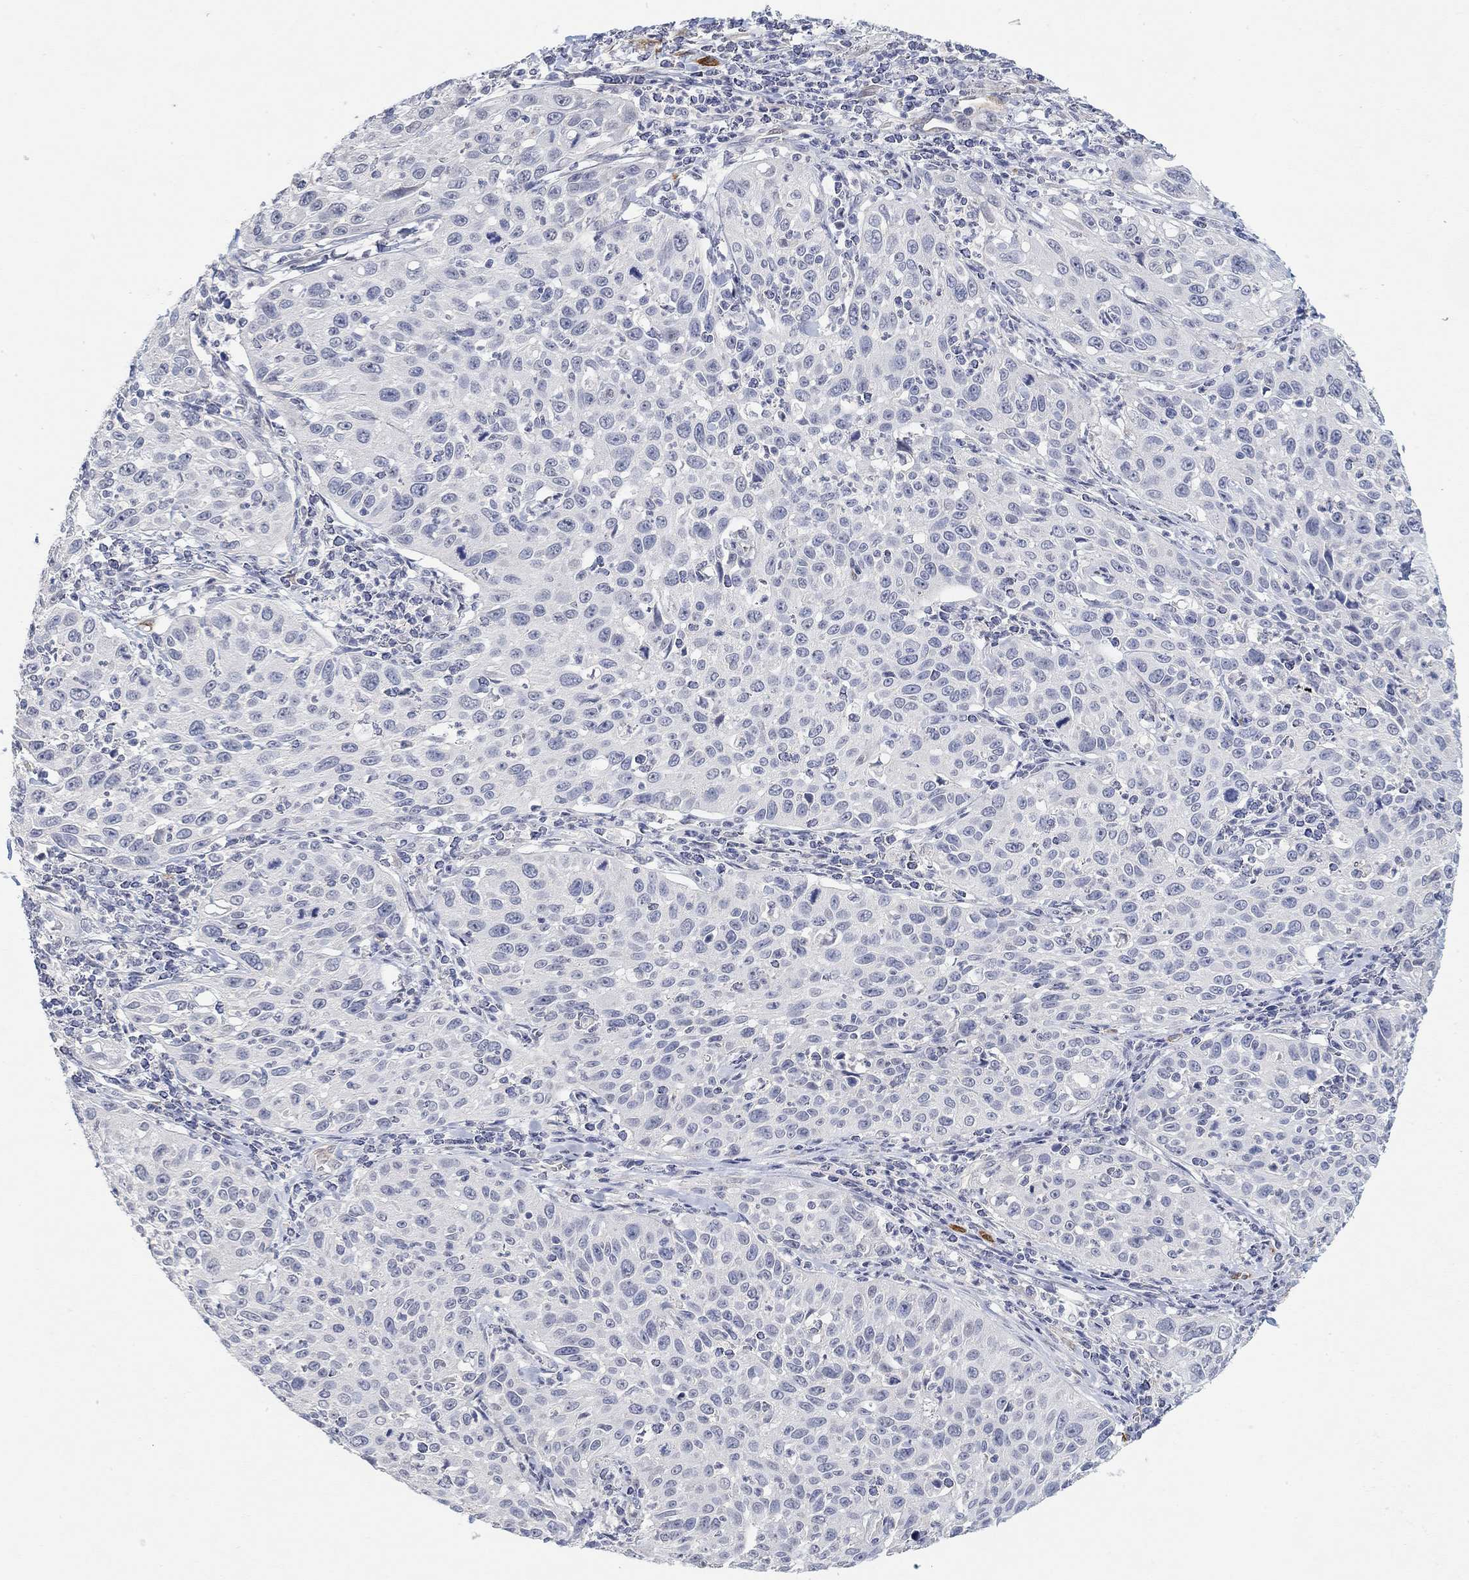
{"staining": {"intensity": "negative", "quantity": "none", "location": "none"}, "tissue": "cervical cancer", "cell_type": "Tumor cells", "image_type": "cancer", "snomed": [{"axis": "morphology", "description": "Squamous cell carcinoma, NOS"}, {"axis": "topography", "description": "Cervix"}], "caption": "Immunohistochemical staining of cervical squamous cell carcinoma reveals no significant positivity in tumor cells.", "gene": "VAT1L", "patient": {"sex": "female", "age": 26}}